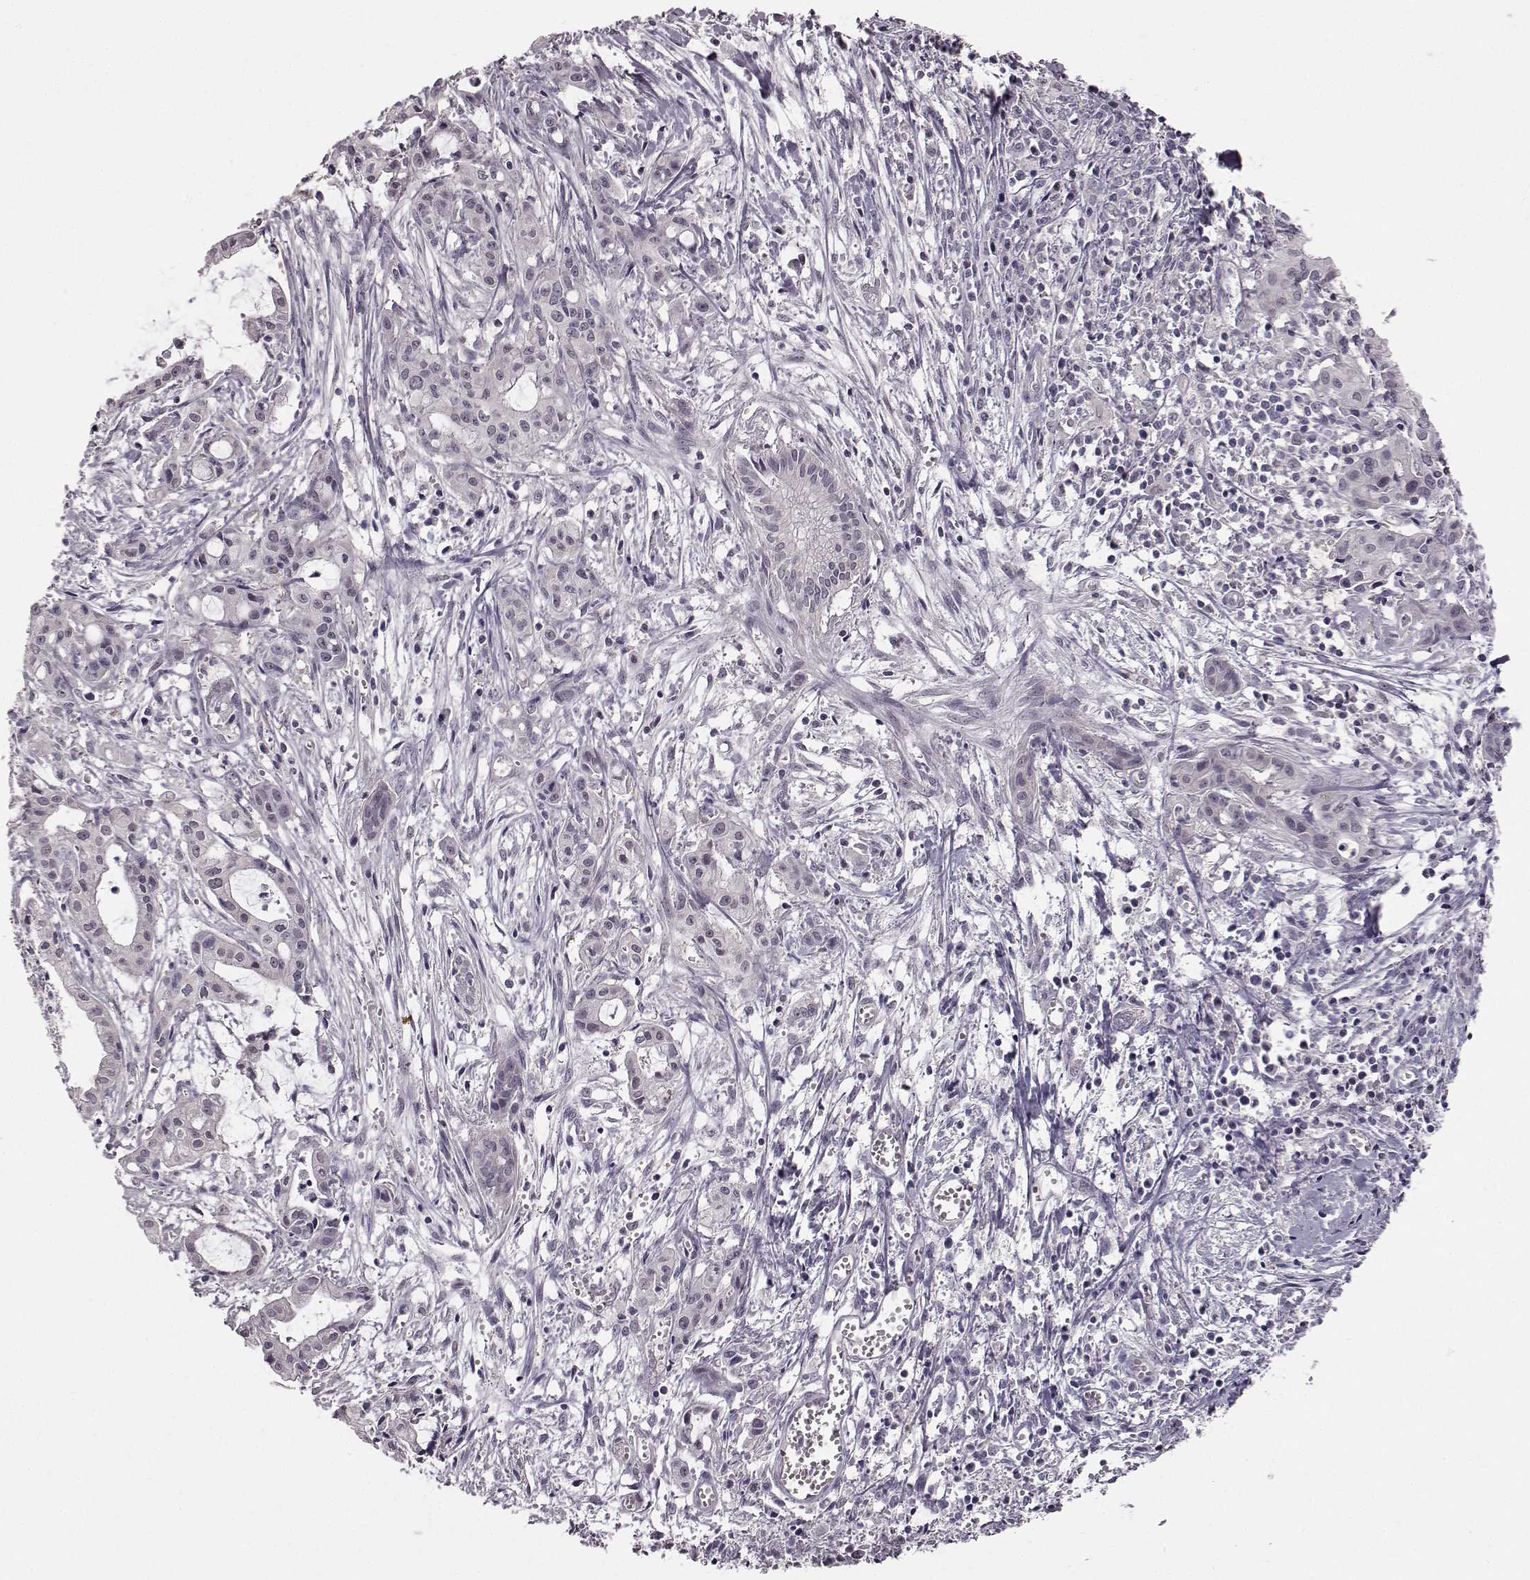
{"staining": {"intensity": "negative", "quantity": "none", "location": "none"}, "tissue": "pancreatic cancer", "cell_type": "Tumor cells", "image_type": "cancer", "snomed": [{"axis": "morphology", "description": "Adenocarcinoma, NOS"}, {"axis": "topography", "description": "Pancreas"}], "caption": "Immunohistochemical staining of human pancreatic cancer reveals no significant staining in tumor cells. The staining is performed using DAB brown chromogen with nuclei counter-stained in using hematoxylin.", "gene": "C10orf62", "patient": {"sex": "male", "age": 48}}